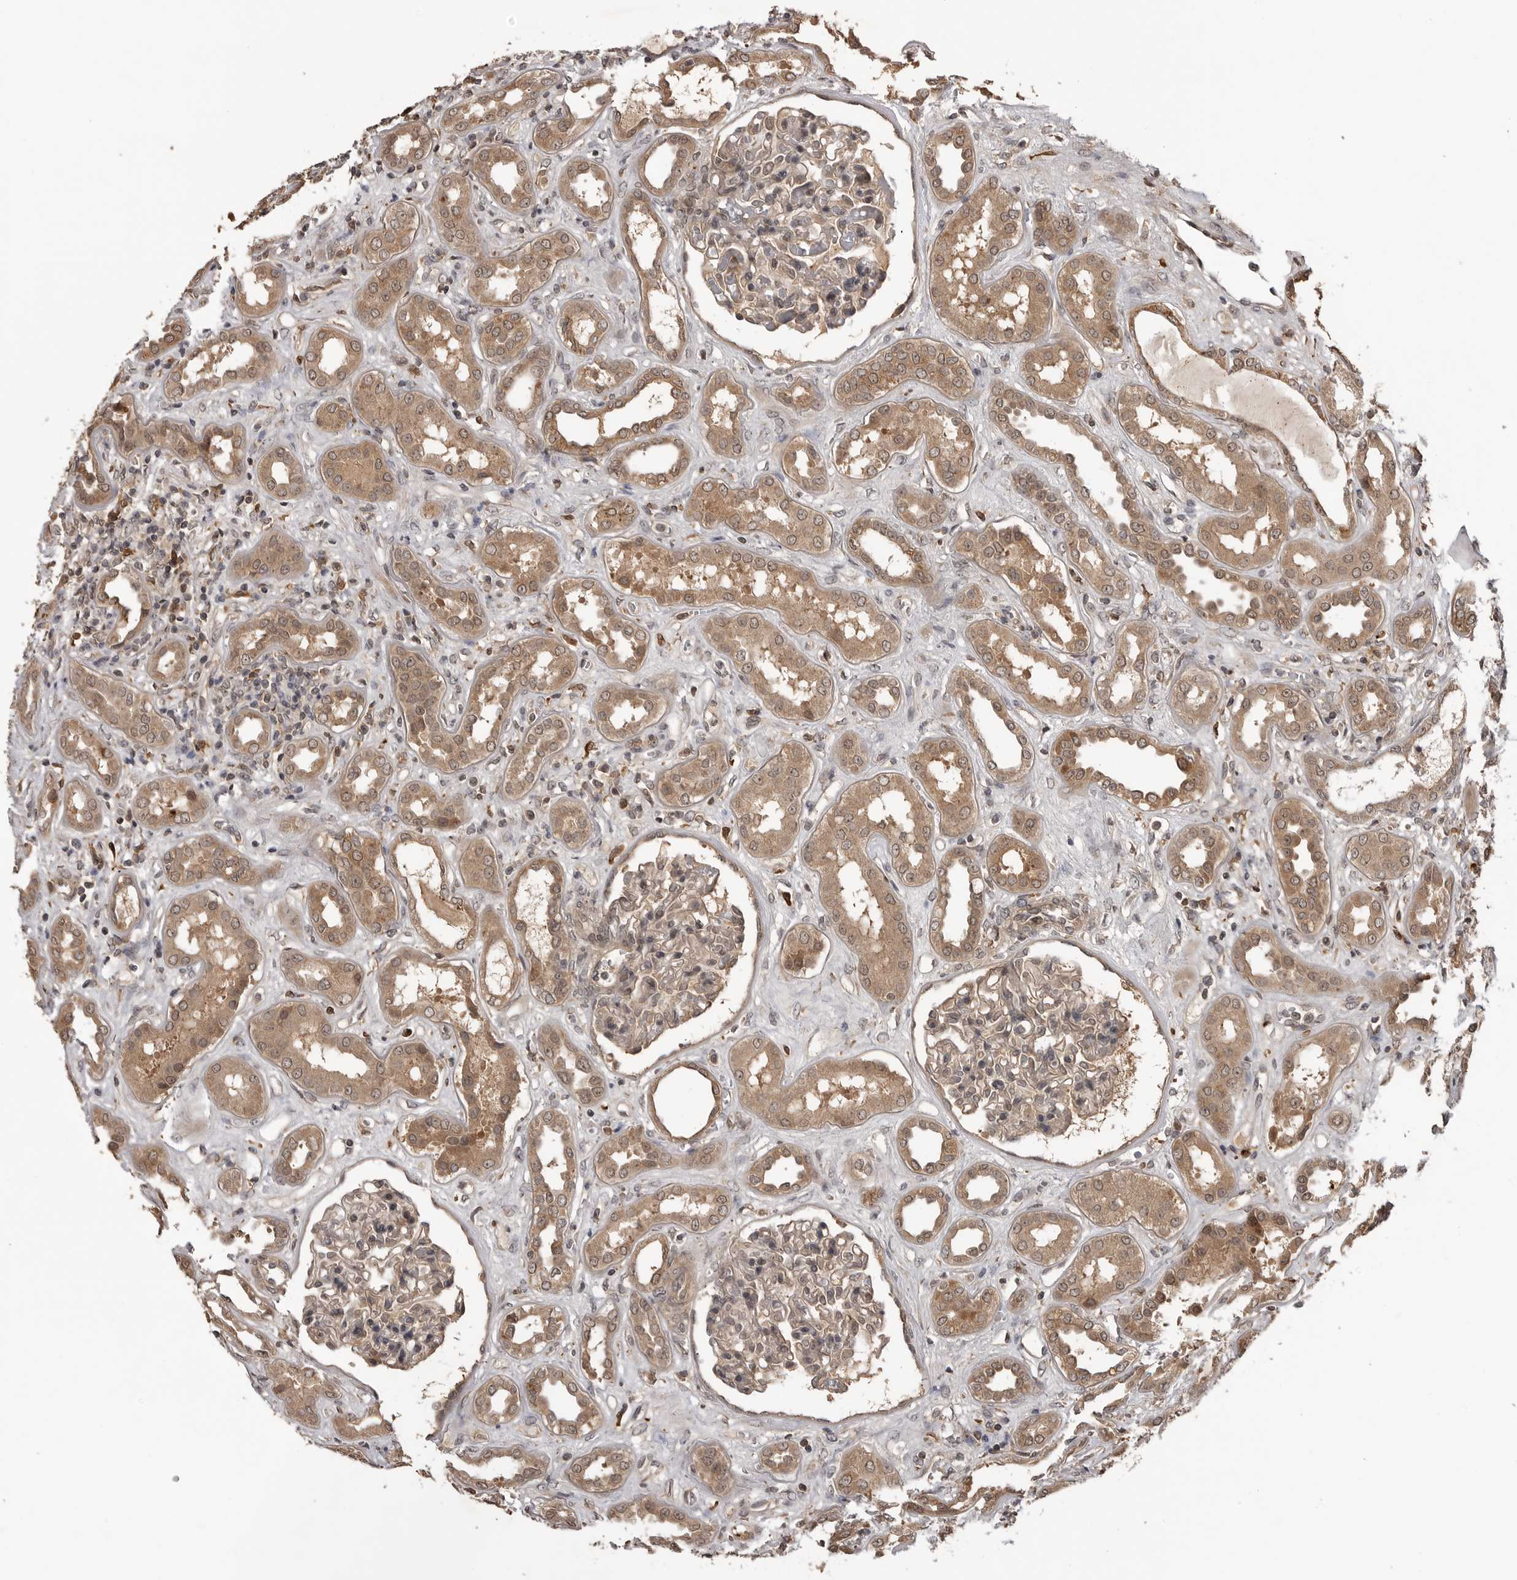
{"staining": {"intensity": "weak", "quantity": "25%-75%", "location": "cytoplasmic/membranous,nuclear"}, "tissue": "kidney", "cell_type": "Cells in glomeruli", "image_type": "normal", "snomed": [{"axis": "morphology", "description": "Normal tissue, NOS"}, {"axis": "topography", "description": "Kidney"}], "caption": "This is a histology image of immunohistochemistry staining of benign kidney, which shows weak expression in the cytoplasmic/membranous,nuclear of cells in glomeruli.", "gene": "AKAP7", "patient": {"sex": "male", "age": 59}}